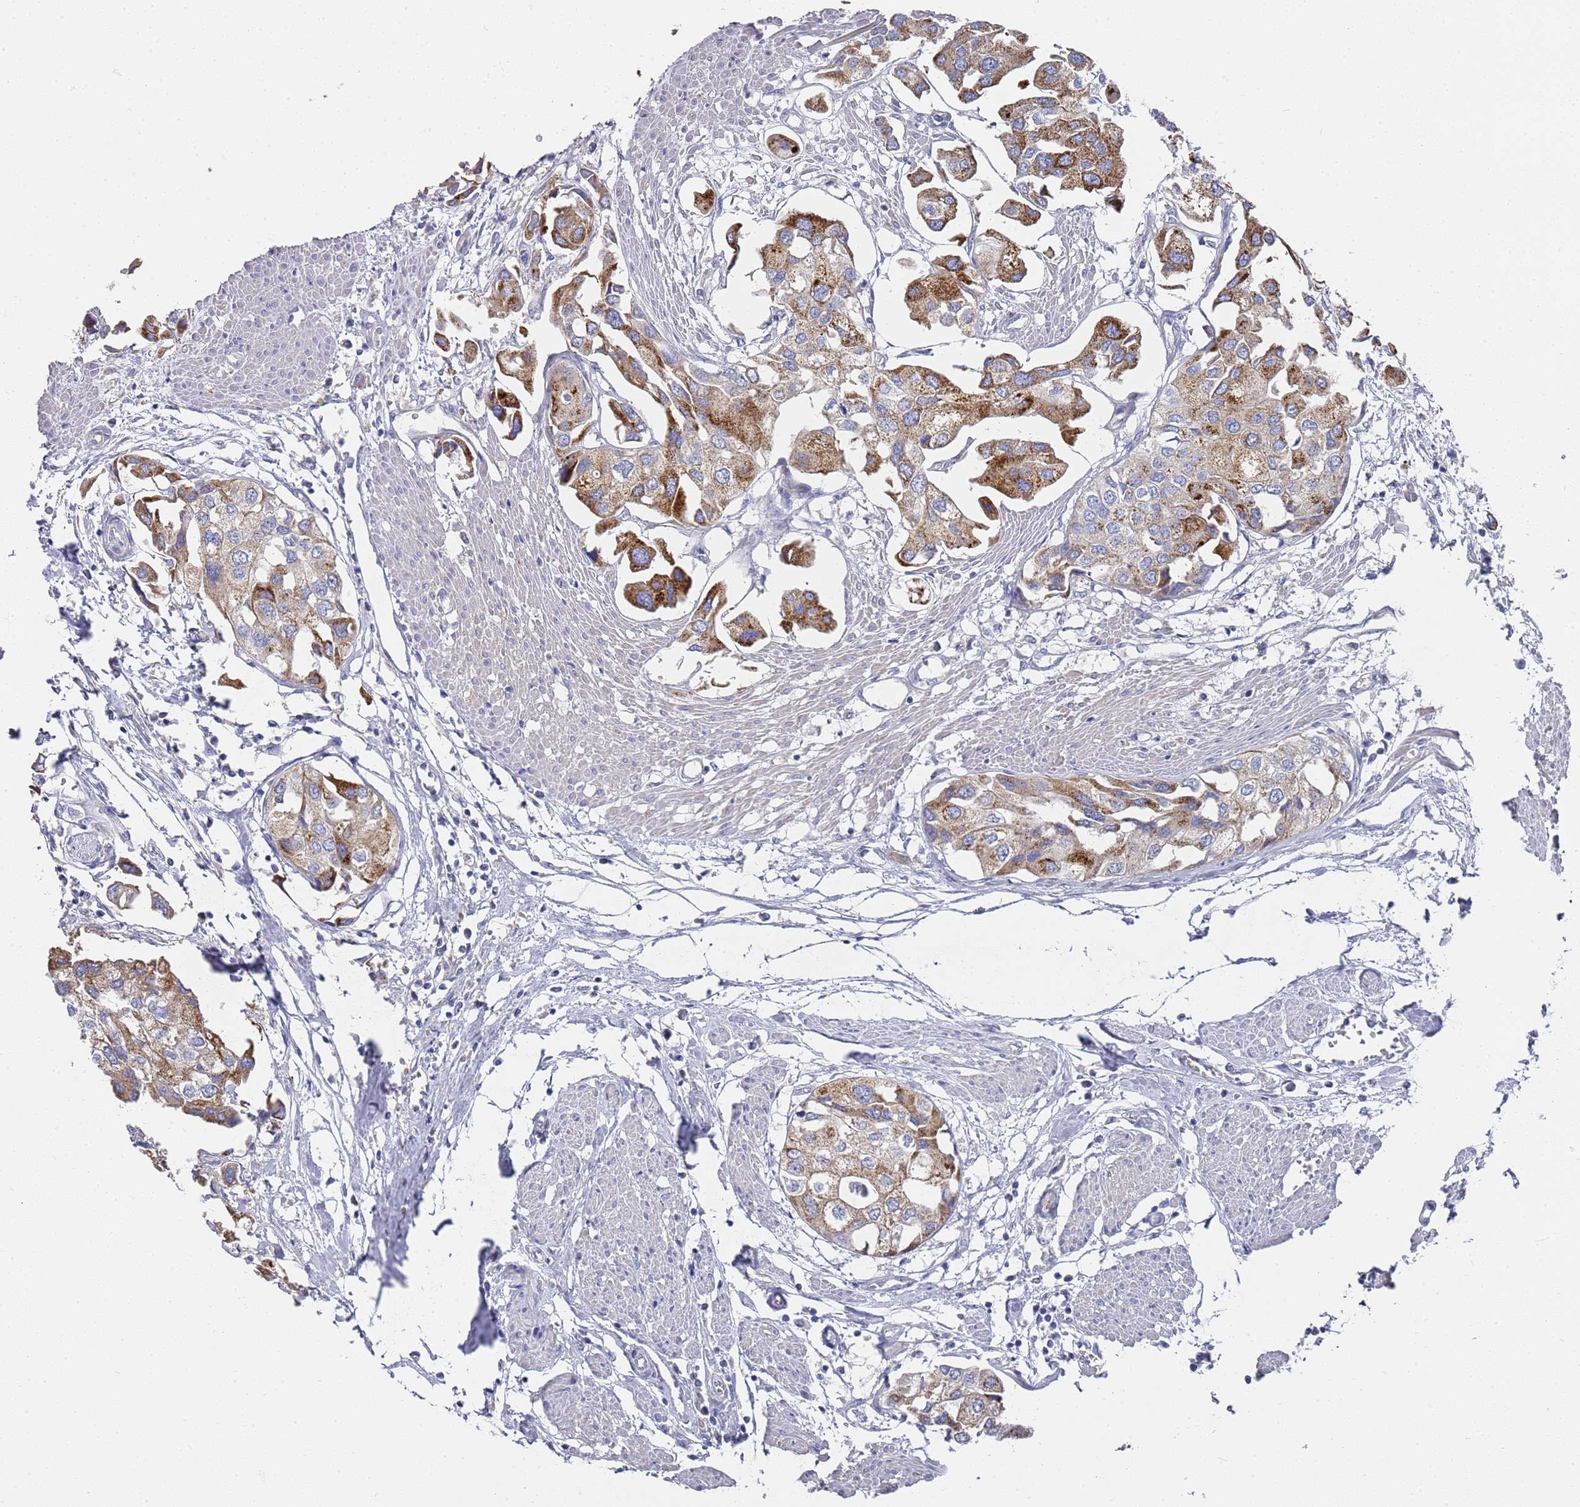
{"staining": {"intensity": "moderate", "quantity": ">75%", "location": "cytoplasmic/membranous"}, "tissue": "urothelial cancer", "cell_type": "Tumor cells", "image_type": "cancer", "snomed": [{"axis": "morphology", "description": "Urothelial carcinoma, High grade"}, {"axis": "topography", "description": "Urinary bladder"}], "caption": "The photomicrograph demonstrates staining of urothelial cancer, revealing moderate cytoplasmic/membranous protein positivity (brown color) within tumor cells.", "gene": "SCAPER", "patient": {"sex": "male", "age": 64}}